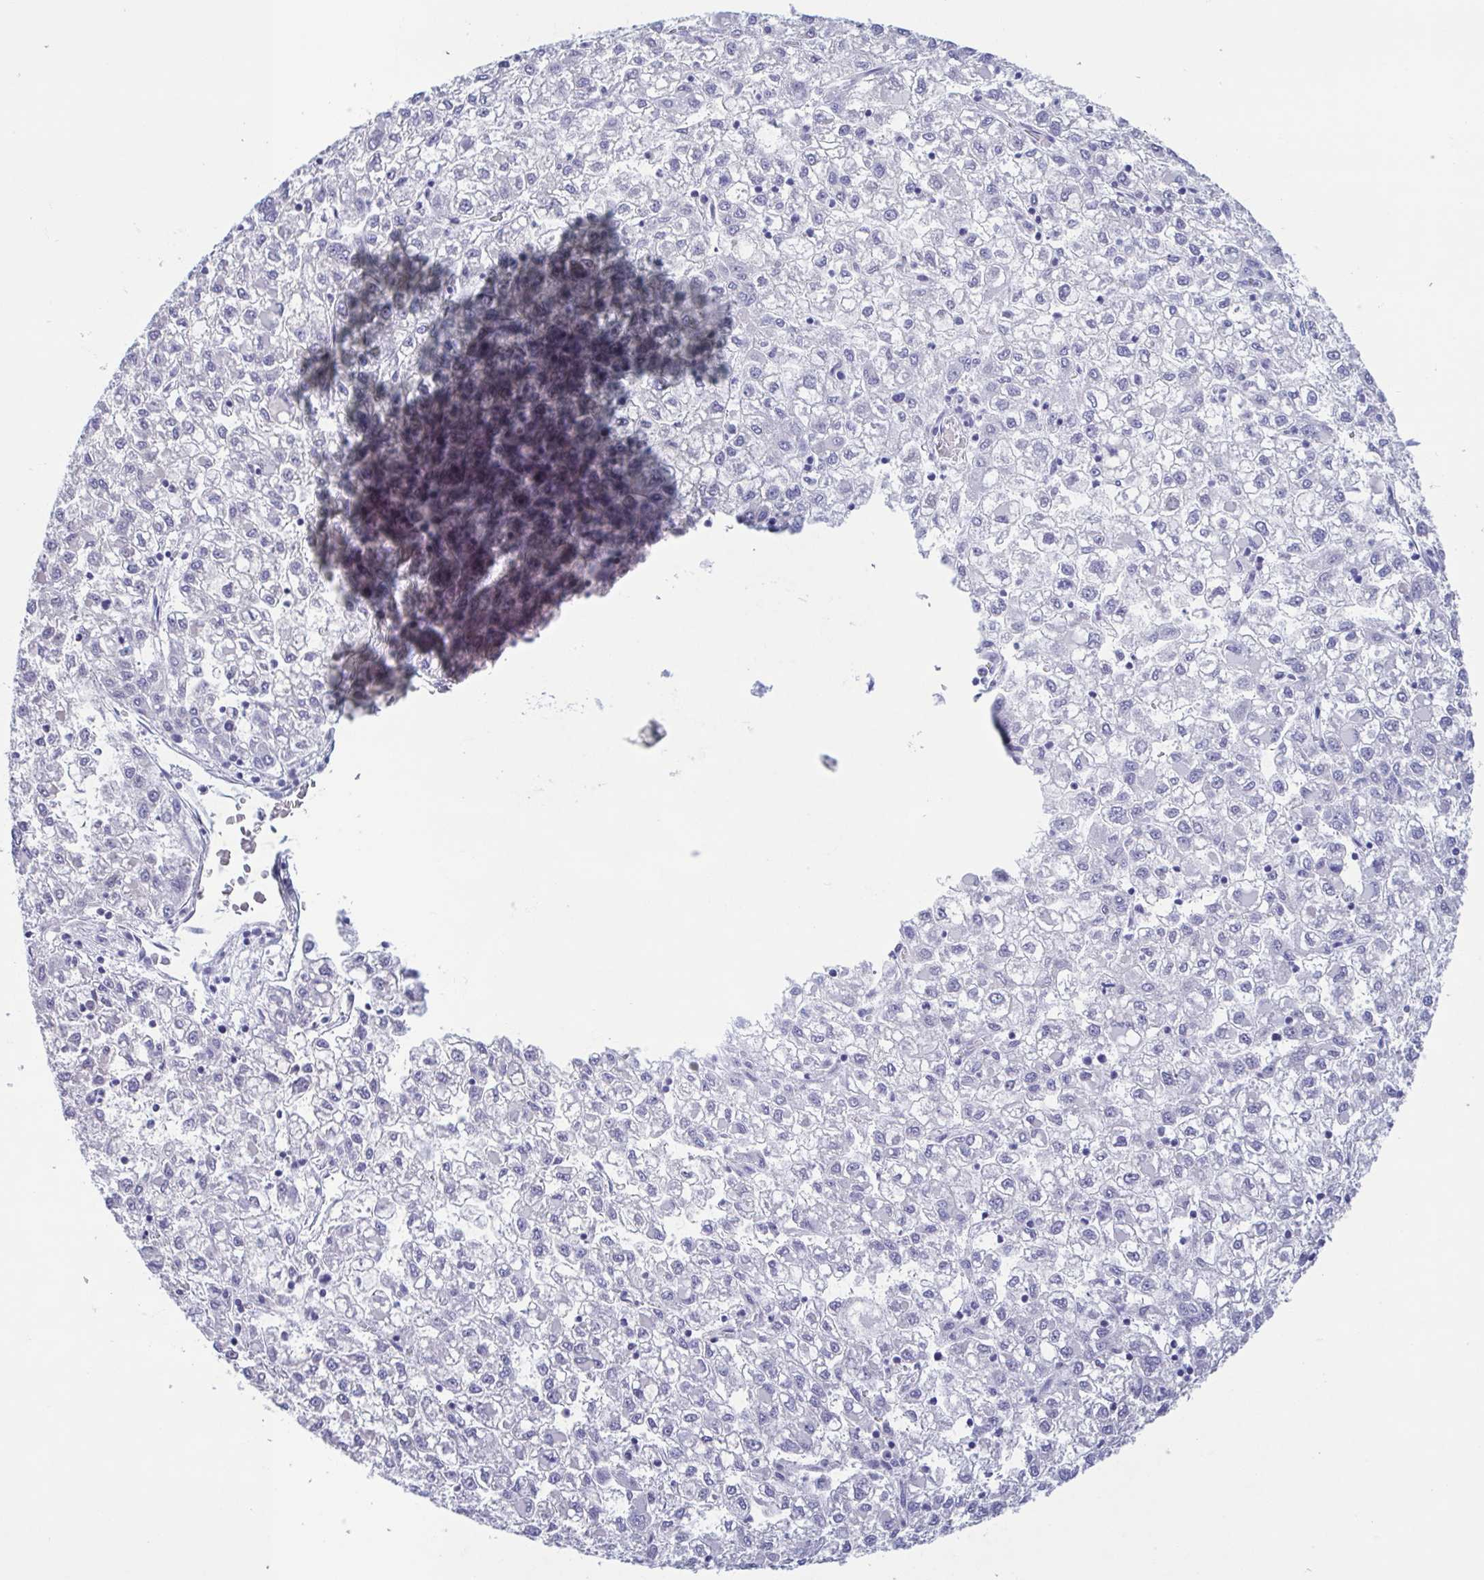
{"staining": {"intensity": "negative", "quantity": "none", "location": "none"}, "tissue": "liver cancer", "cell_type": "Tumor cells", "image_type": "cancer", "snomed": [{"axis": "morphology", "description": "Carcinoma, Hepatocellular, NOS"}, {"axis": "topography", "description": "Liver"}], "caption": "This is an immunohistochemistry (IHC) photomicrograph of human liver hepatocellular carcinoma. There is no expression in tumor cells.", "gene": "PERM1", "patient": {"sex": "male", "age": 40}}